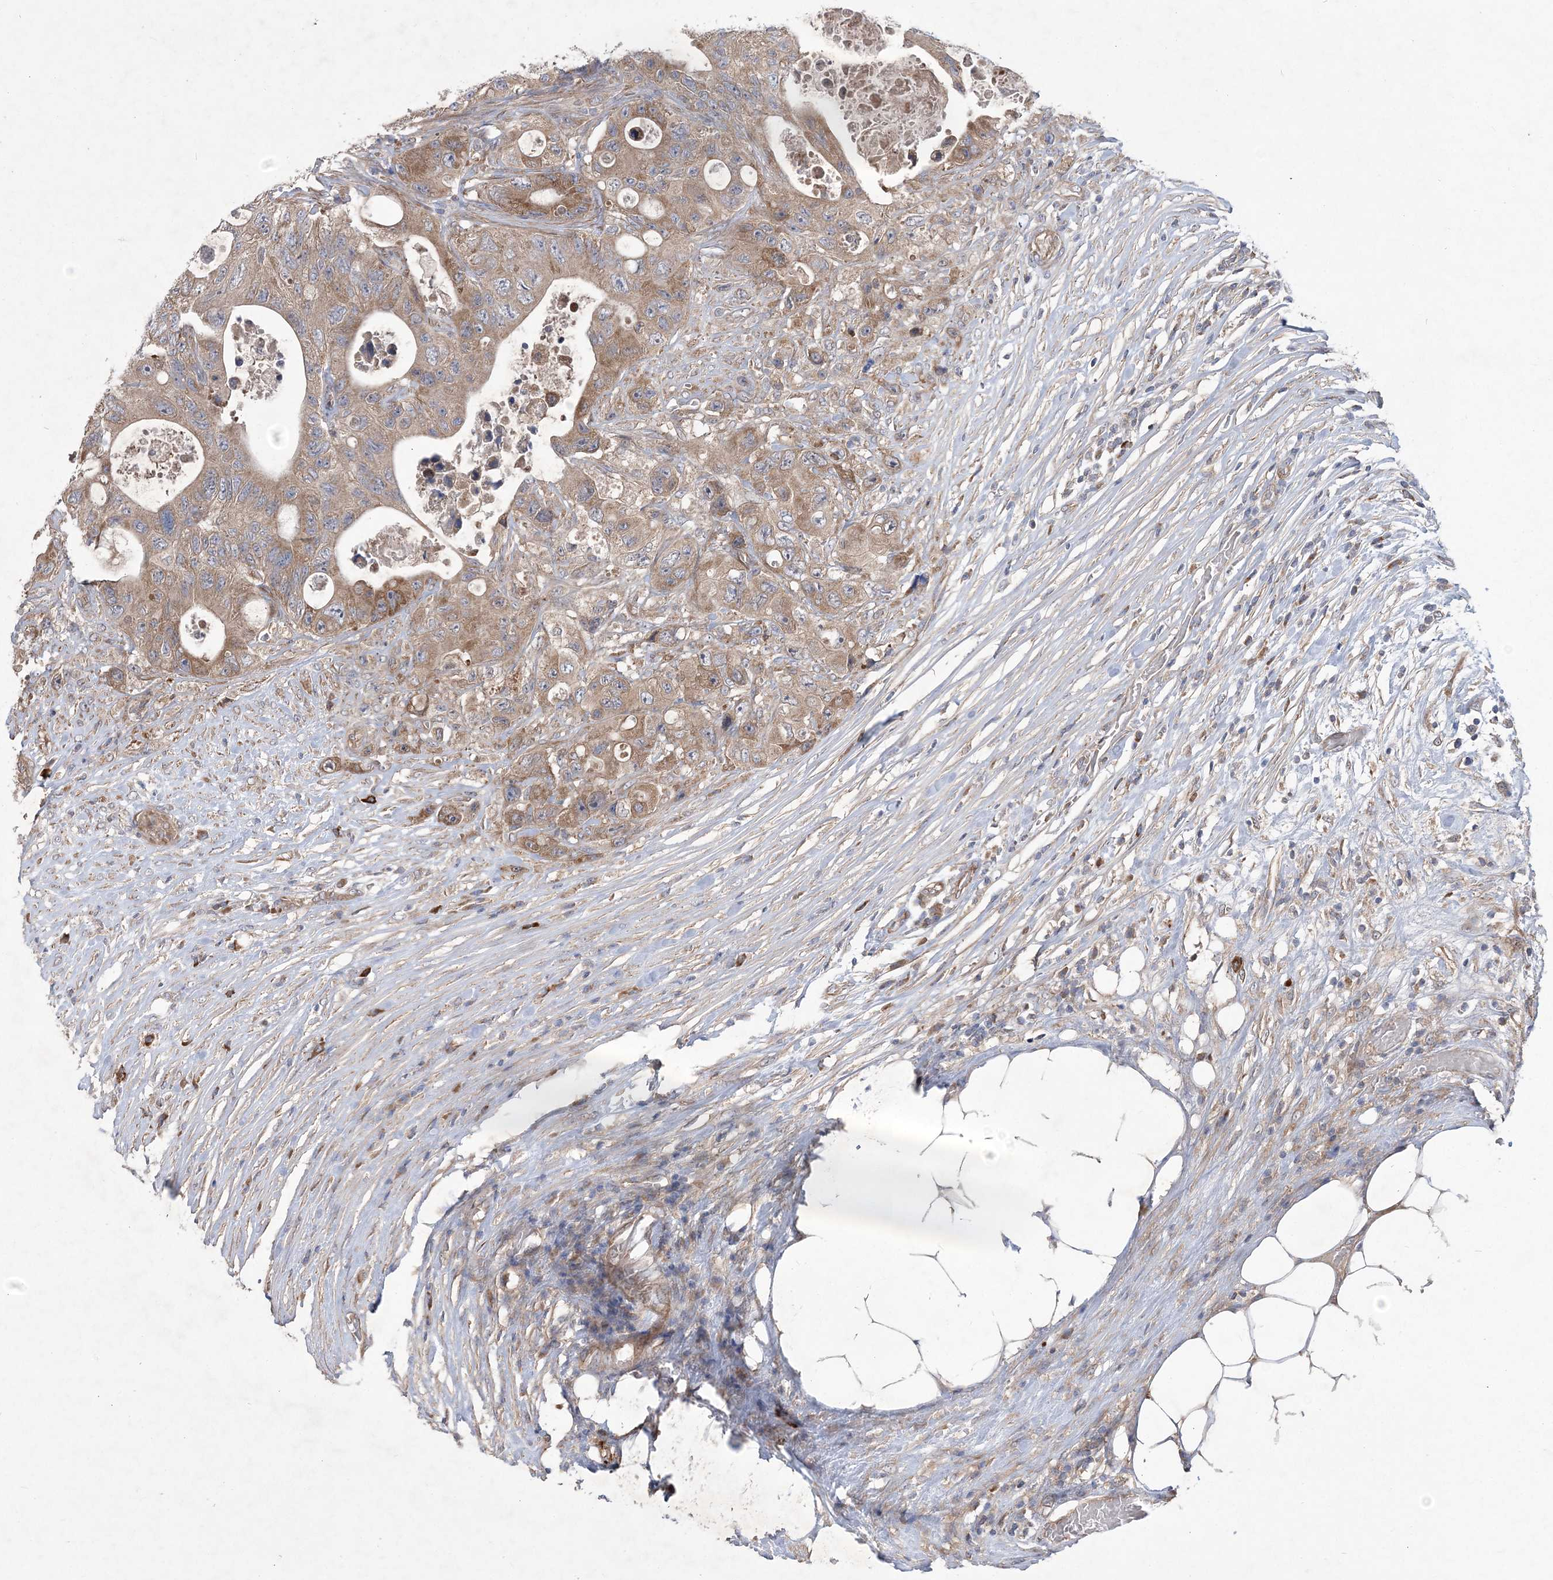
{"staining": {"intensity": "moderate", "quantity": ">75%", "location": "cytoplasmic/membranous"}, "tissue": "colorectal cancer", "cell_type": "Tumor cells", "image_type": "cancer", "snomed": [{"axis": "morphology", "description": "Adenocarcinoma, NOS"}, {"axis": "topography", "description": "Colon"}], "caption": "Protein staining by immunohistochemistry (IHC) shows moderate cytoplasmic/membranous staining in approximately >75% of tumor cells in adenocarcinoma (colorectal).", "gene": "MTRF1L", "patient": {"sex": "female", "age": 46}}